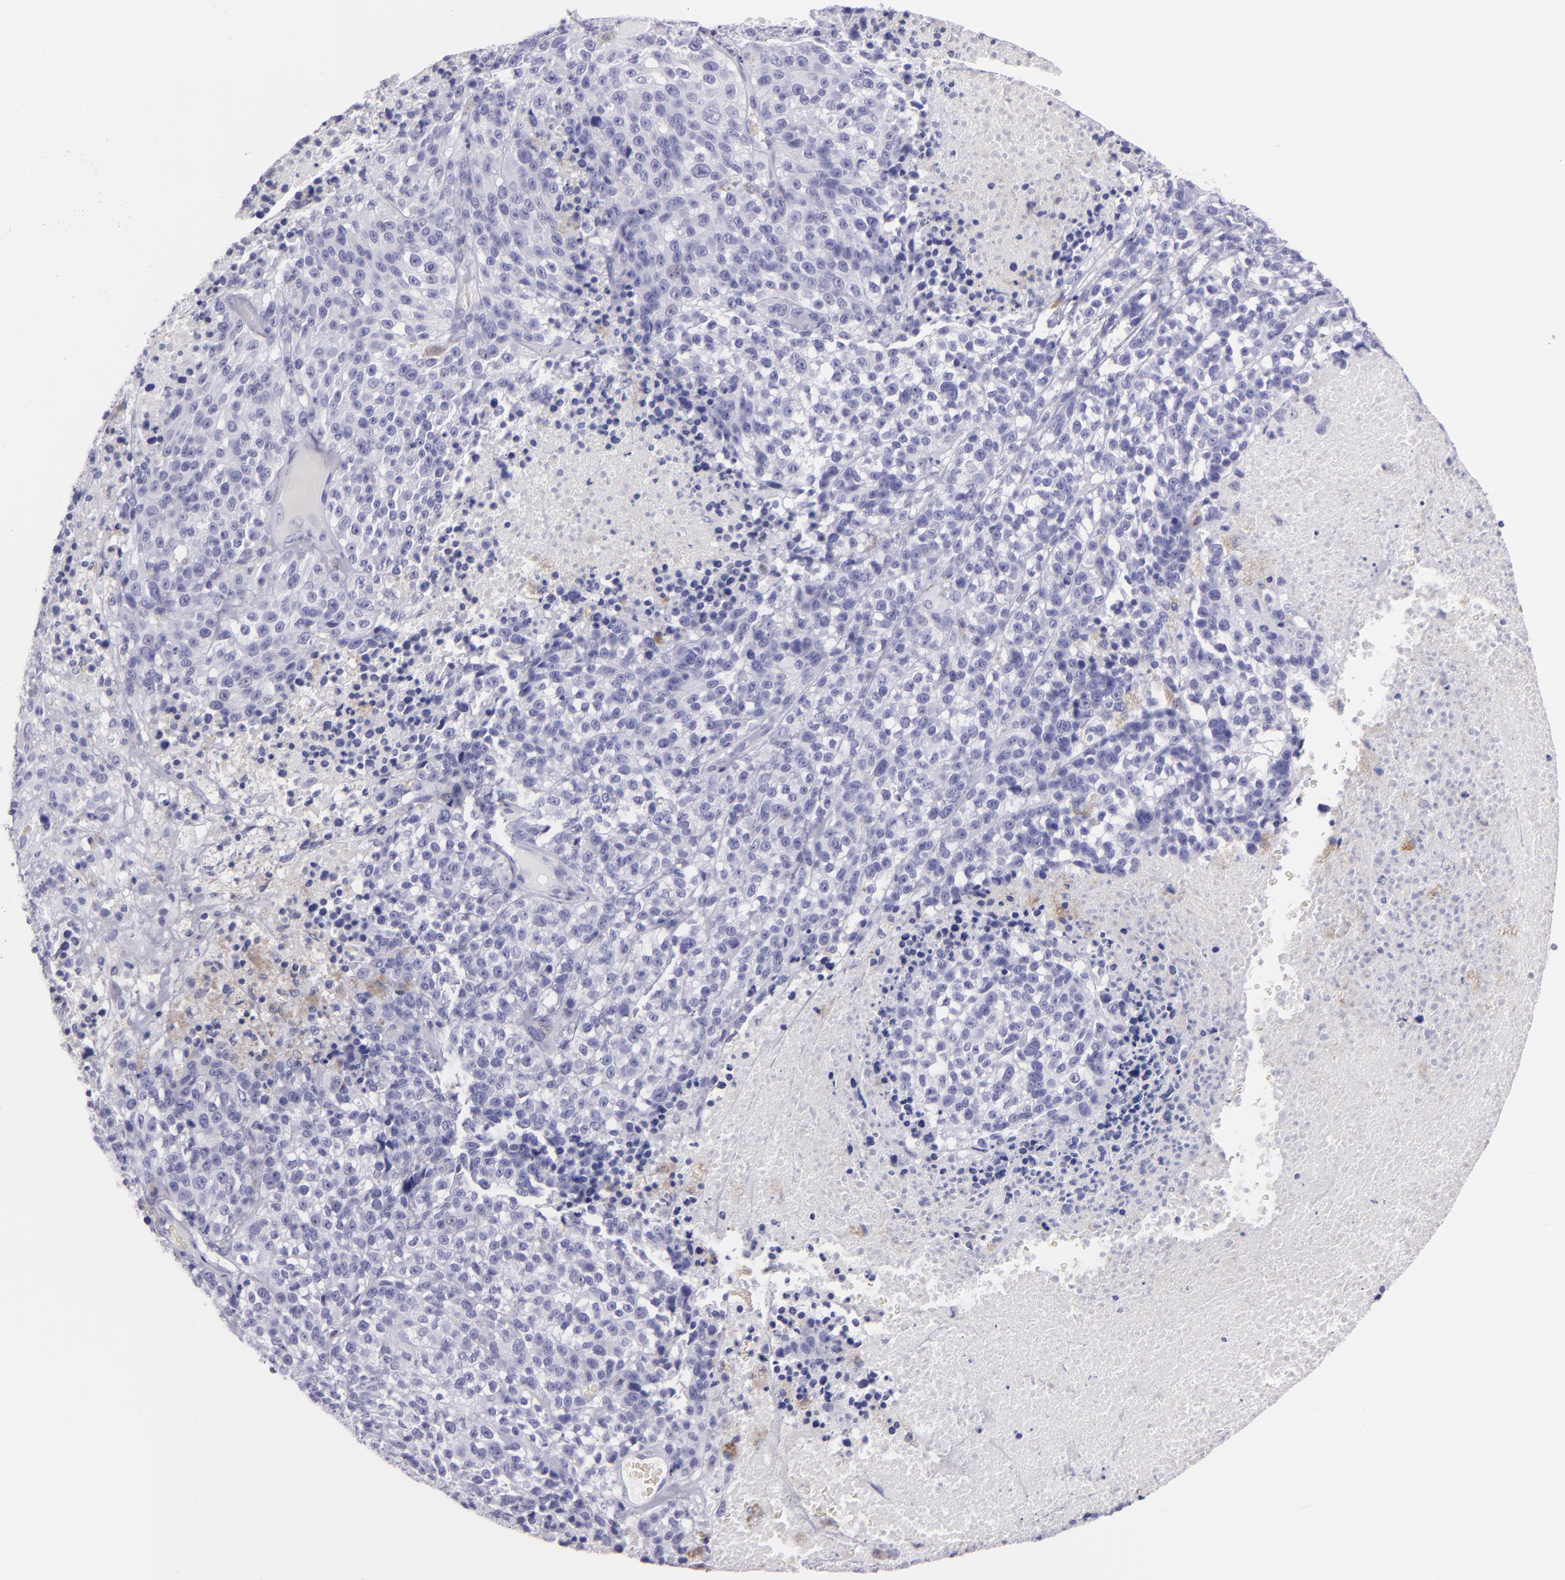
{"staining": {"intensity": "negative", "quantity": "none", "location": "none"}, "tissue": "melanoma", "cell_type": "Tumor cells", "image_type": "cancer", "snomed": [{"axis": "morphology", "description": "Malignant melanoma, Metastatic site"}, {"axis": "topography", "description": "Cerebral cortex"}], "caption": "Histopathology image shows no protein staining in tumor cells of malignant melanoma (metastatic site) tissue.", "gene": "MUC5AC", "patient": {"sex": "female", "age": 52}}